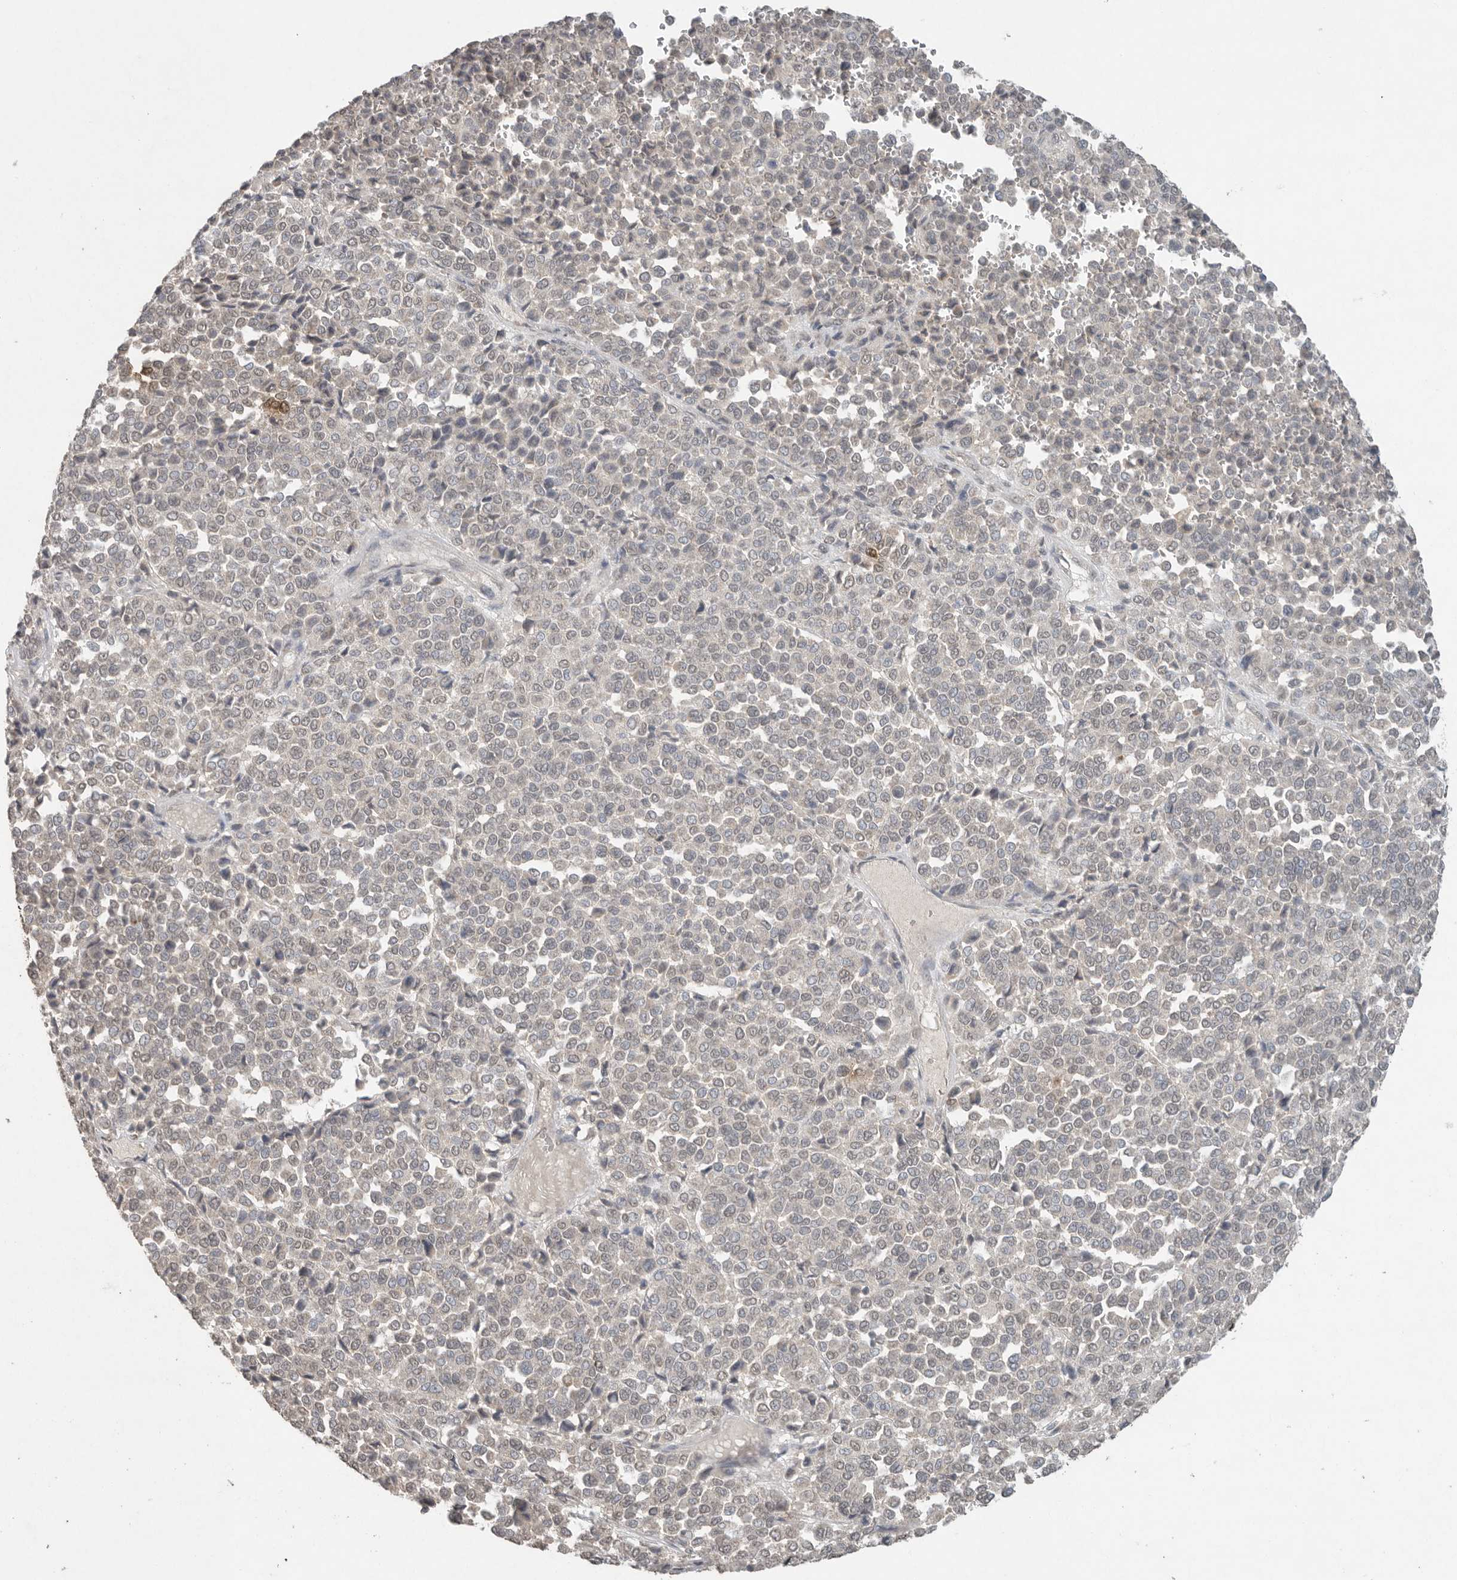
{"staining": {"intensity": "negative", "quantity": "none", "location": "none"}, "tissue": "melanoma", "cell_type": "Tumor cells", "image_type": "cancer", "snomed": [{"axis": "morphology", "description": "Malignant melanoma, Metastatic site"}, {"axis": "topography", "description": "Pancreas"}], "caption": "An image of human melanoma is negative for staining in tumor cells.", "gene": "KLK5", "patient": {"sex": "female", "age": 30}}